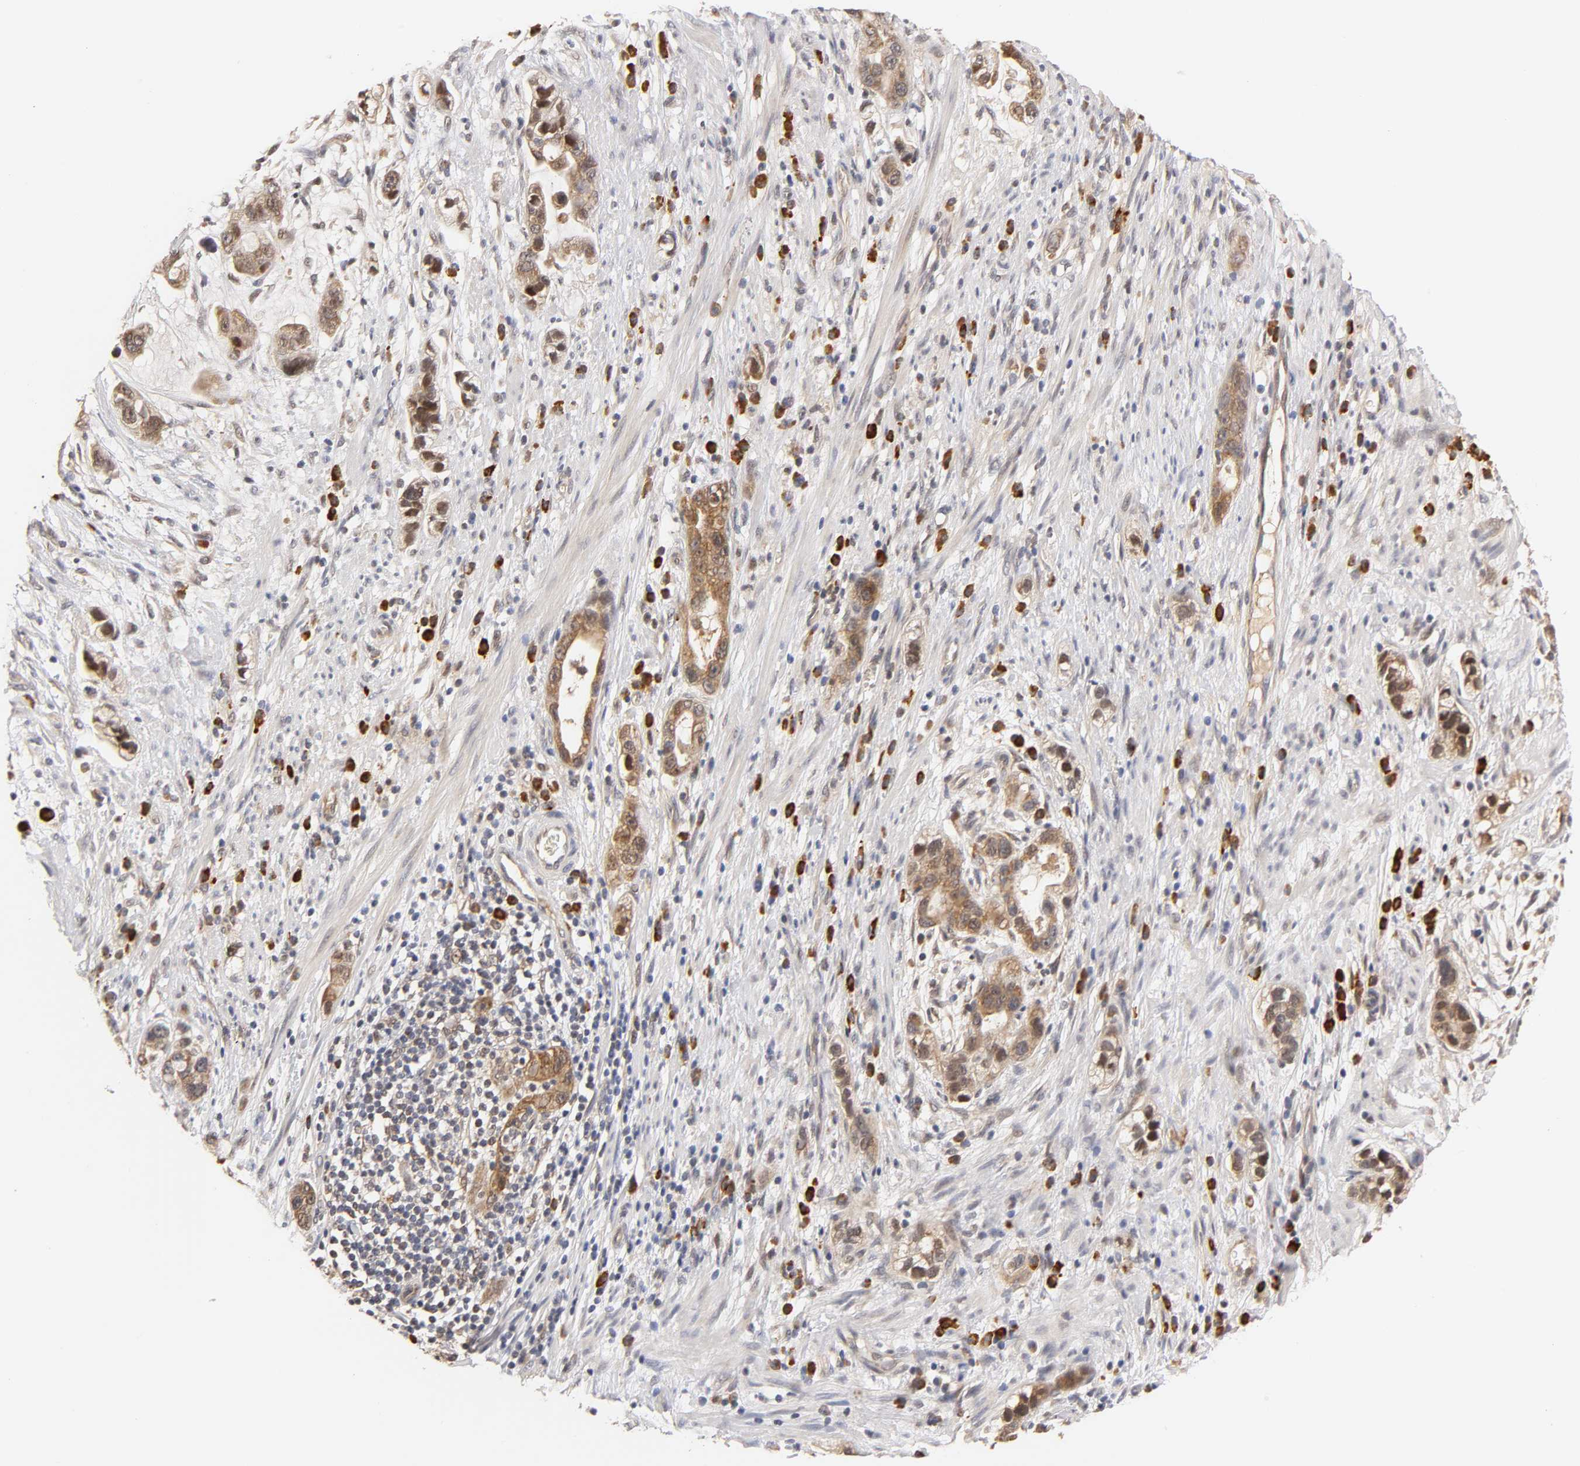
{"staining": {"intensity": "moderate", "quantity": ">75%", "location": "cytoplasmic/membranous,nuclear"}, "tissue": "stomach cancer", "cell_type": "Tumor cells", "image_type": "cancer", "snomed": [{"axis": "morphology", "description": "Adenocarcinoma, NOS"}, {"axis": "topography", "description": "Stomach, lower"}], "caption": "Protein expression analysis of stomach adenocarcinoma displays moderate cytoplasmic/membranous and nuclear positivity in approximately >75% of tumor cells. (DAB IHC with brightfield microscopy, high magnification).", "gene": "GSTZ1", "patient": {"sex": "female", "age": 93}}